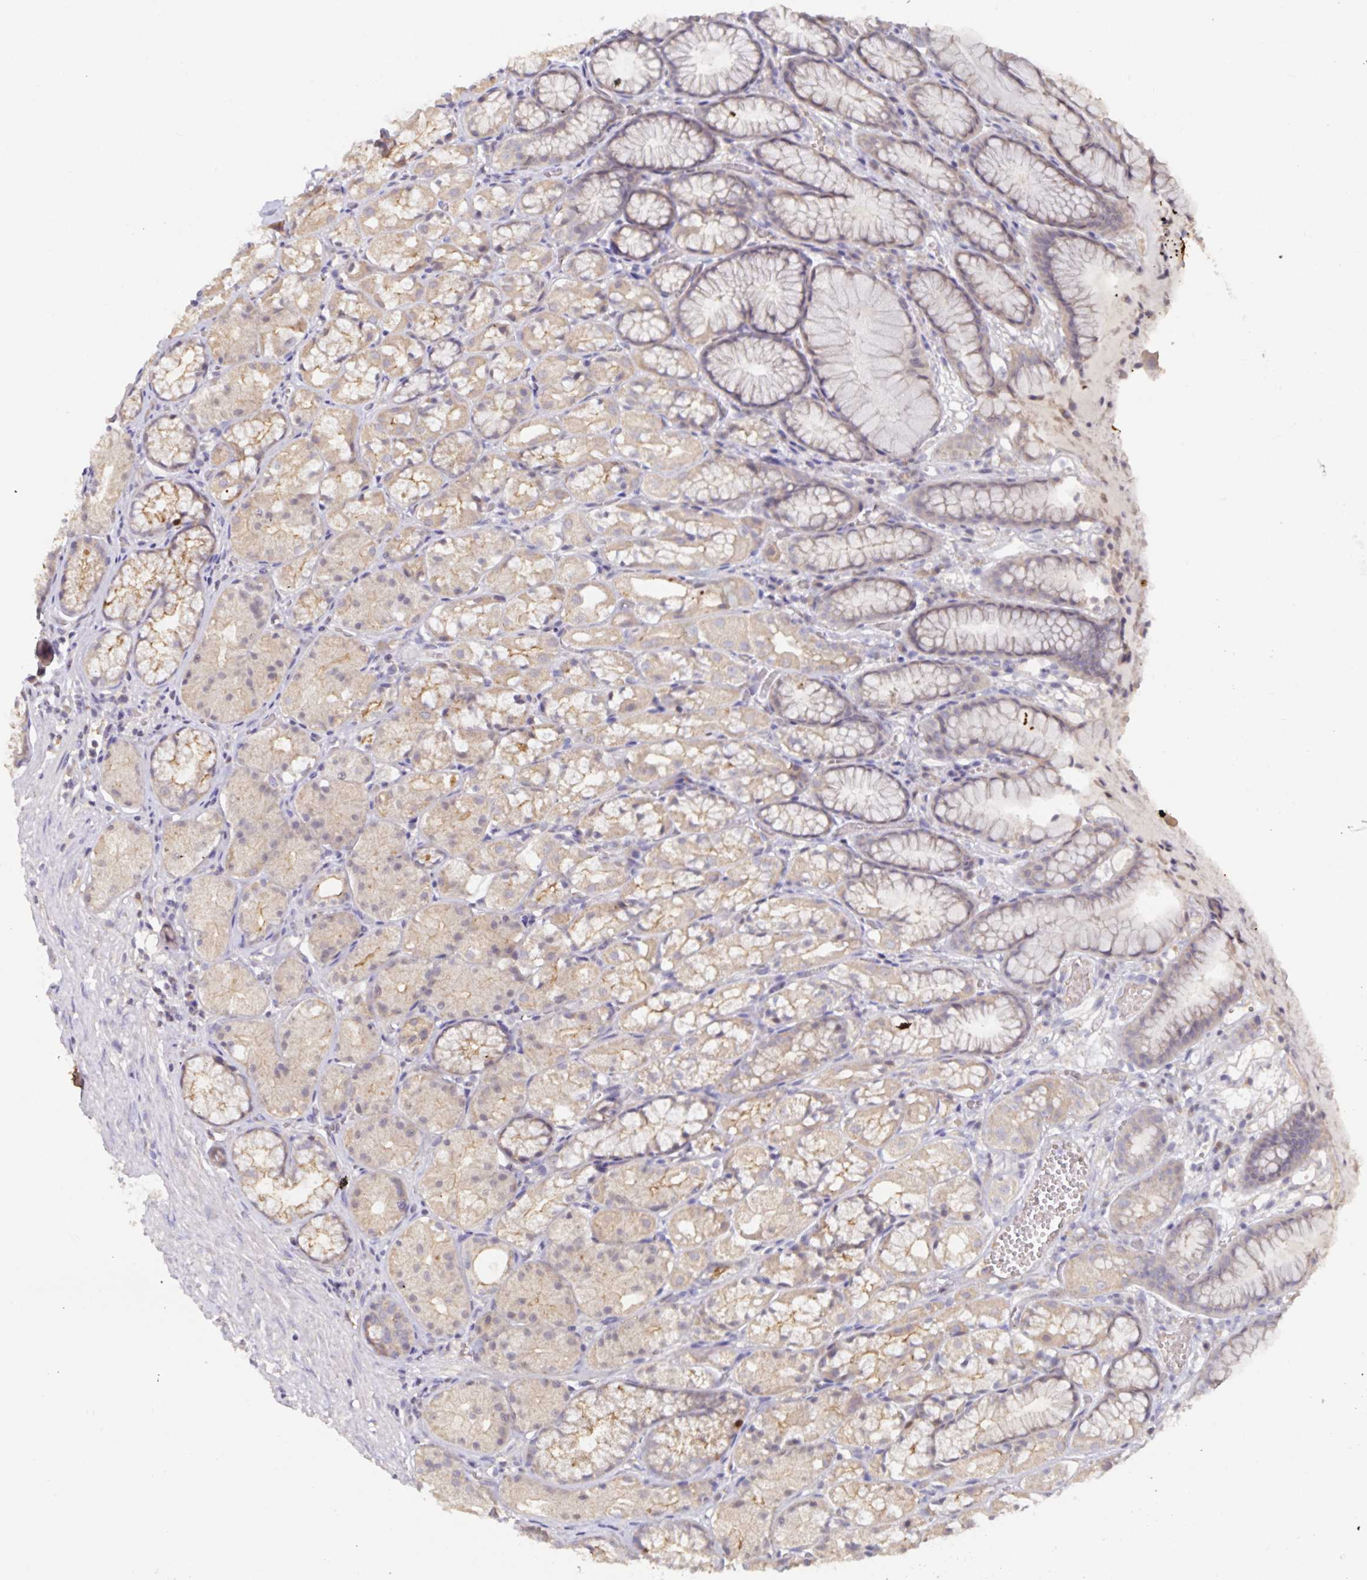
{"staining": {"intensity": "weak", "quantity": "25%-75%", "location": "cytoplasmic/membranous"}, "tissue": "stomach", "cell_type": "Glandular cells", "image_type": "normal", "snomed": [{"axis": "morphology", "description": "Normal tissue, NOS"}, {"axis": "topography", "description": "Stomach"}], "caption": "IHC histopathology image of unremarkable stomach: human stomach stained using immunohistochemistry (IHC) displays low levels of weak protein expression localized specifically in the cytoplasmic/membranous of glandular cells, appearing as a cytoplasmic/membranous brown color.", "gene": "HEPN1", "patient": {"sex": "male", "age": 70}}